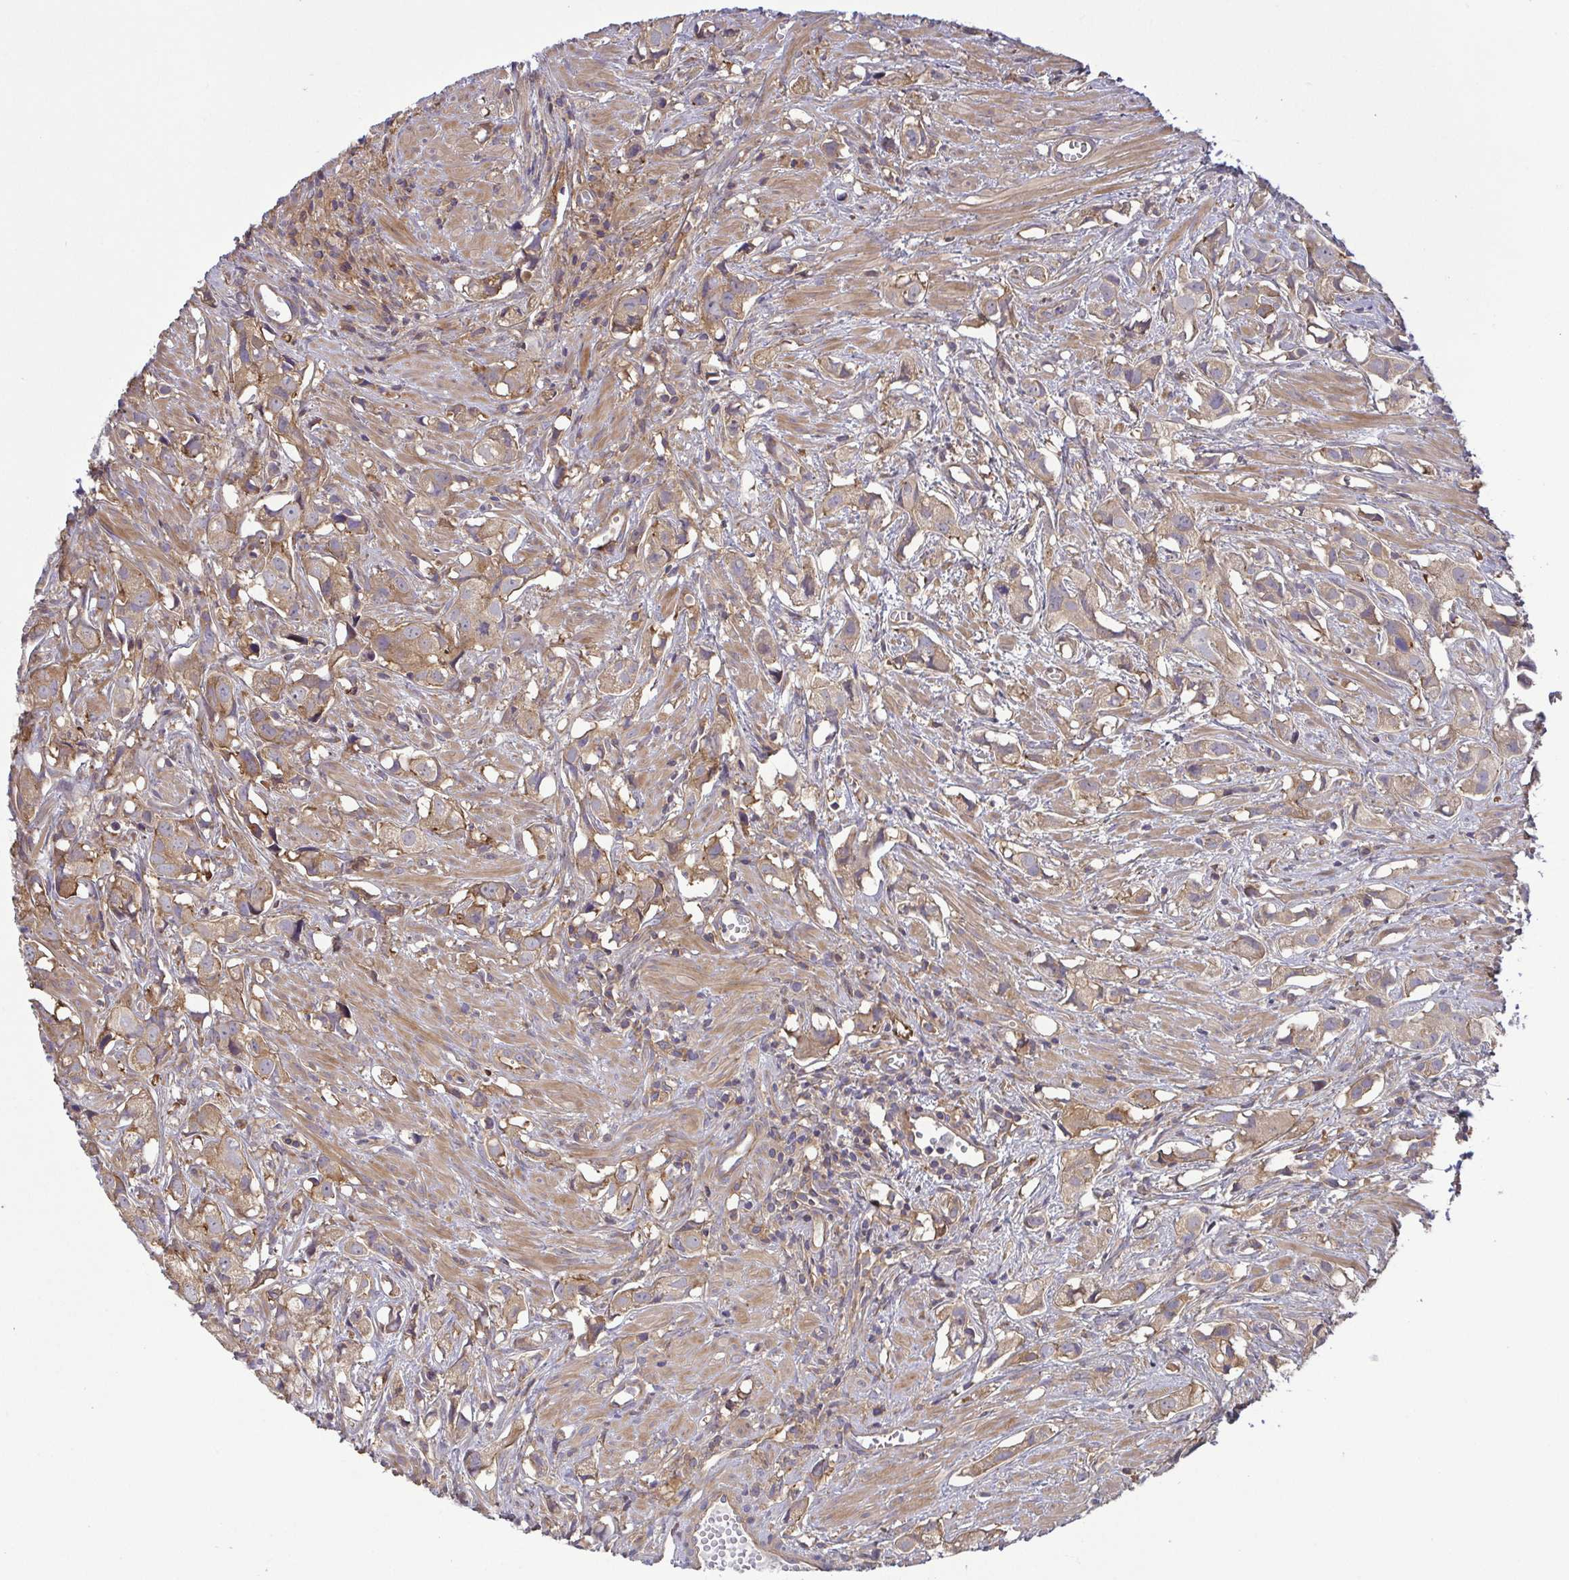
{"staining": {"intensity": "moderate", "quantity": "25%-75%", "location": "cytoplasmic/membranous"}, "tissue": "prostate cancer", "cell_type": "Tumor cells", "image_type": "cancer", "snomed": [{"axis": "morphology", "description": "Adenocarcinoma, High grade"}, {"axis": "topography", "description": "Prostate"}], "caption": "A micrograph of human high-grade adenocarcinoma (prostate) stained for a protein shows moderate cytoplasmic/membranous brown staining in tumor cells.", "gene": "LMF2", "patient": {"sex": "male", "age": 58}}